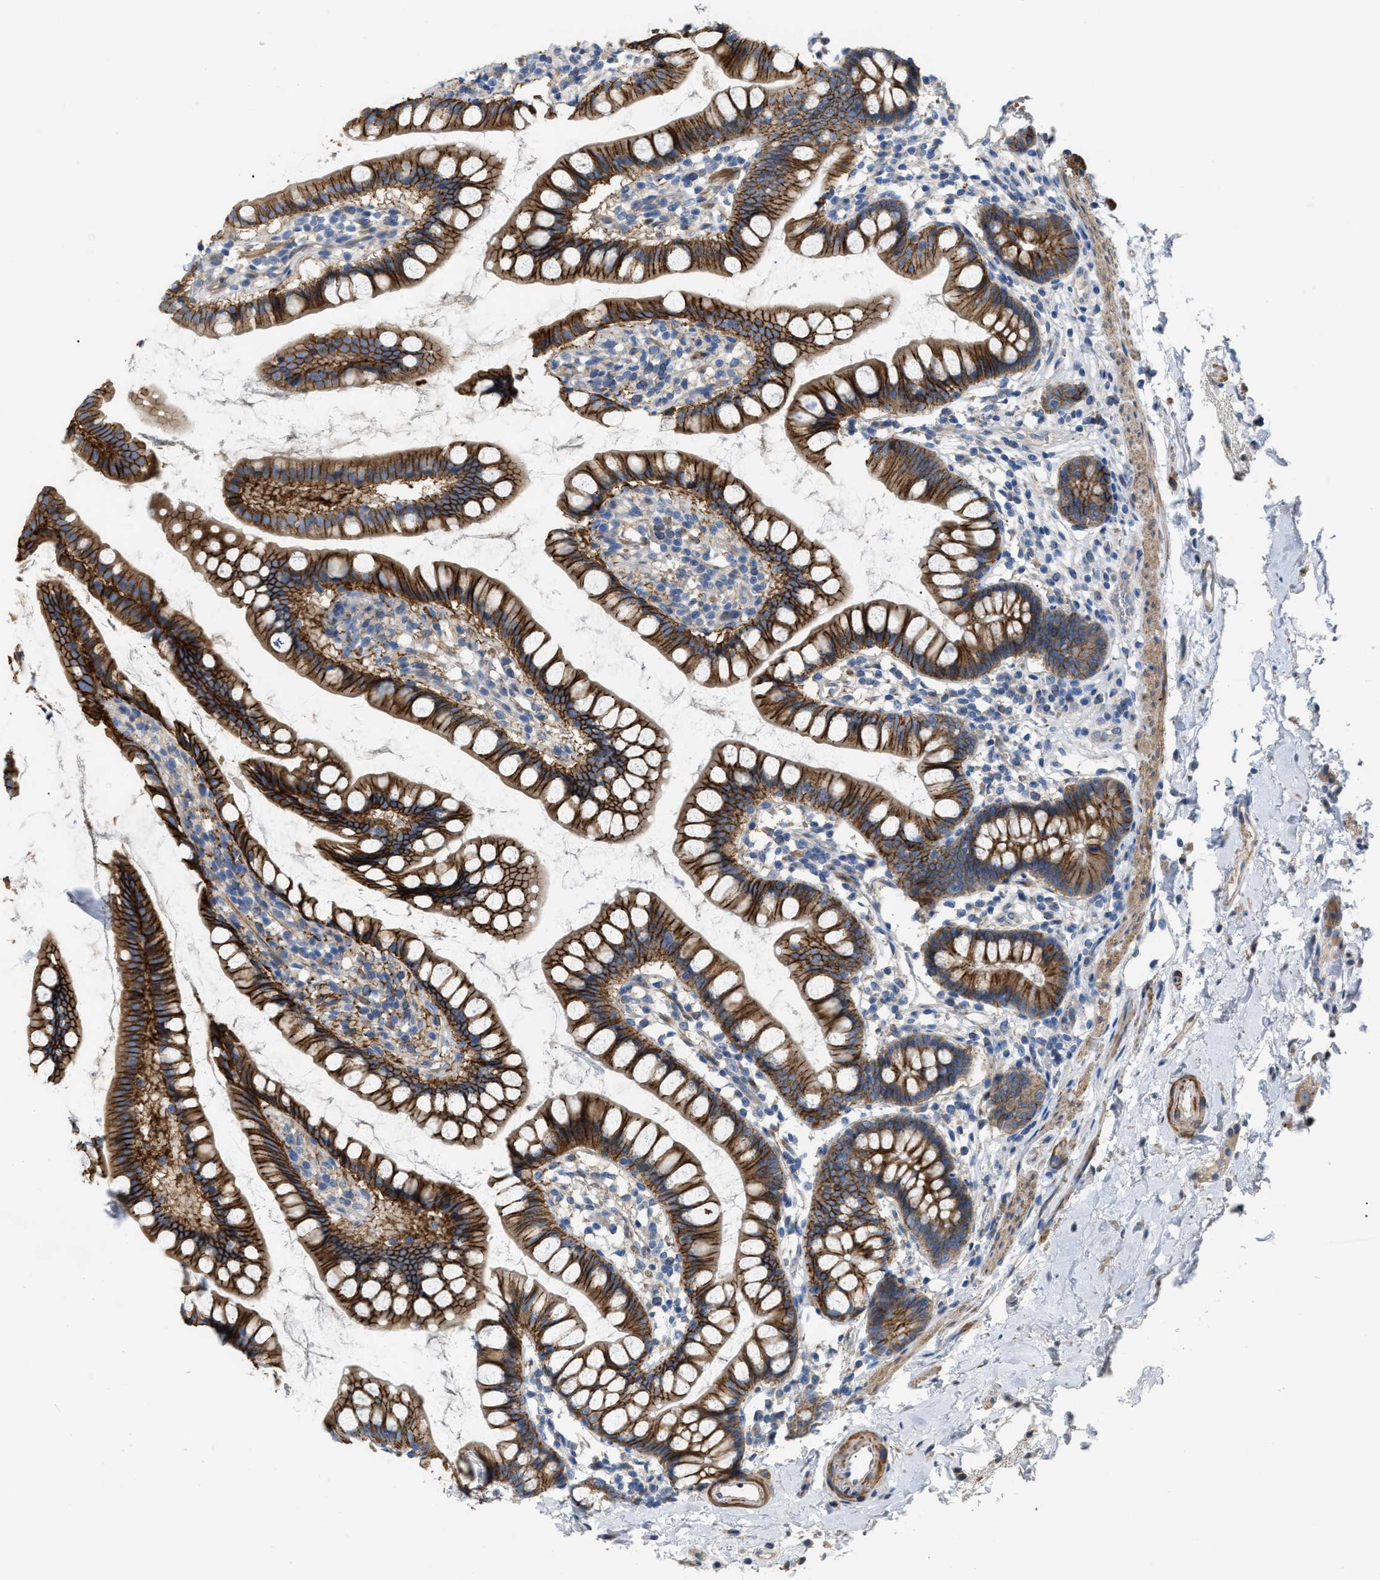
{"staining": {"intensity": "strong", "quantity": ">75%", "location": "cytoplasmic/membranous"}, "tissue": "small intestine", "cell_type": "Glandular cells", "image_type": "normal", "snomed": [{"axis": "morphology", "description": "Normal tissue, NOS"}, {"axis": "topography", "description": "Small intestine"}], "caption": "This is a histology image of immunohistochemistry (IHC) staining of normal small intestine, which shows strong expression in the cytoplasmic/membranous of glandular cells.", "gene": "DHX58", "patient": {"sex": "female", "age": 84}}